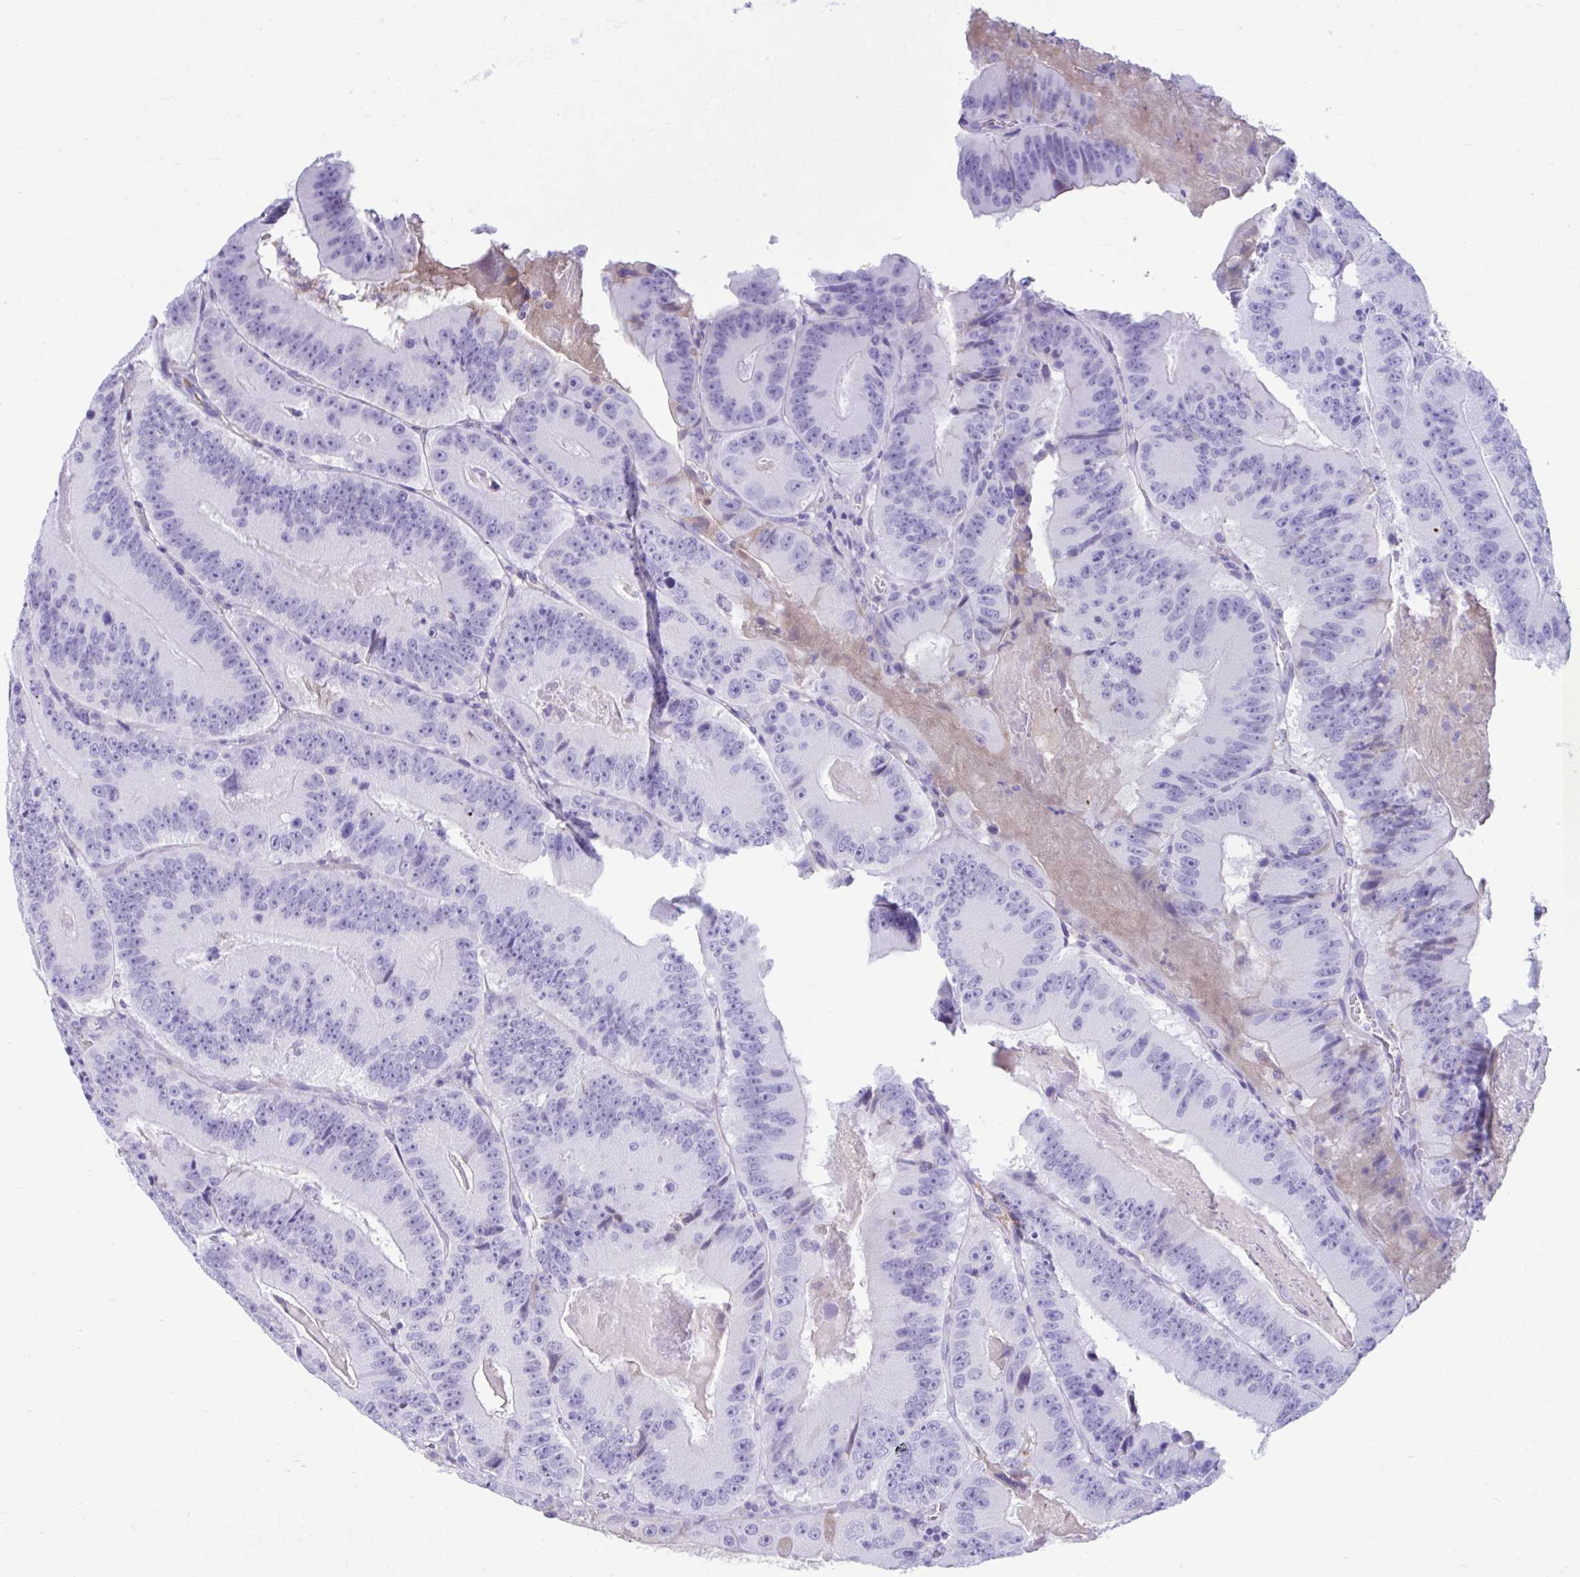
{"staining": {"intensity": "negative", "quantity": "none", "location": "none"}, "tissue": "colorectal cancer", "cell_type": "Tumor cells", "image_type": "cancer", "snomed": [{"axis": "morphology", "description": "Adenocarcinoma, NOS"}, {"axis": "topography", "description": "Colon"}], "caption": "This is an immunohistochemistry (IHC) histopathology image of human colorectal adenocarcinoma. There is no expression in tumor cells.", "gene": "SMIM9", "patient": {"sex": "female", "age": 86}}